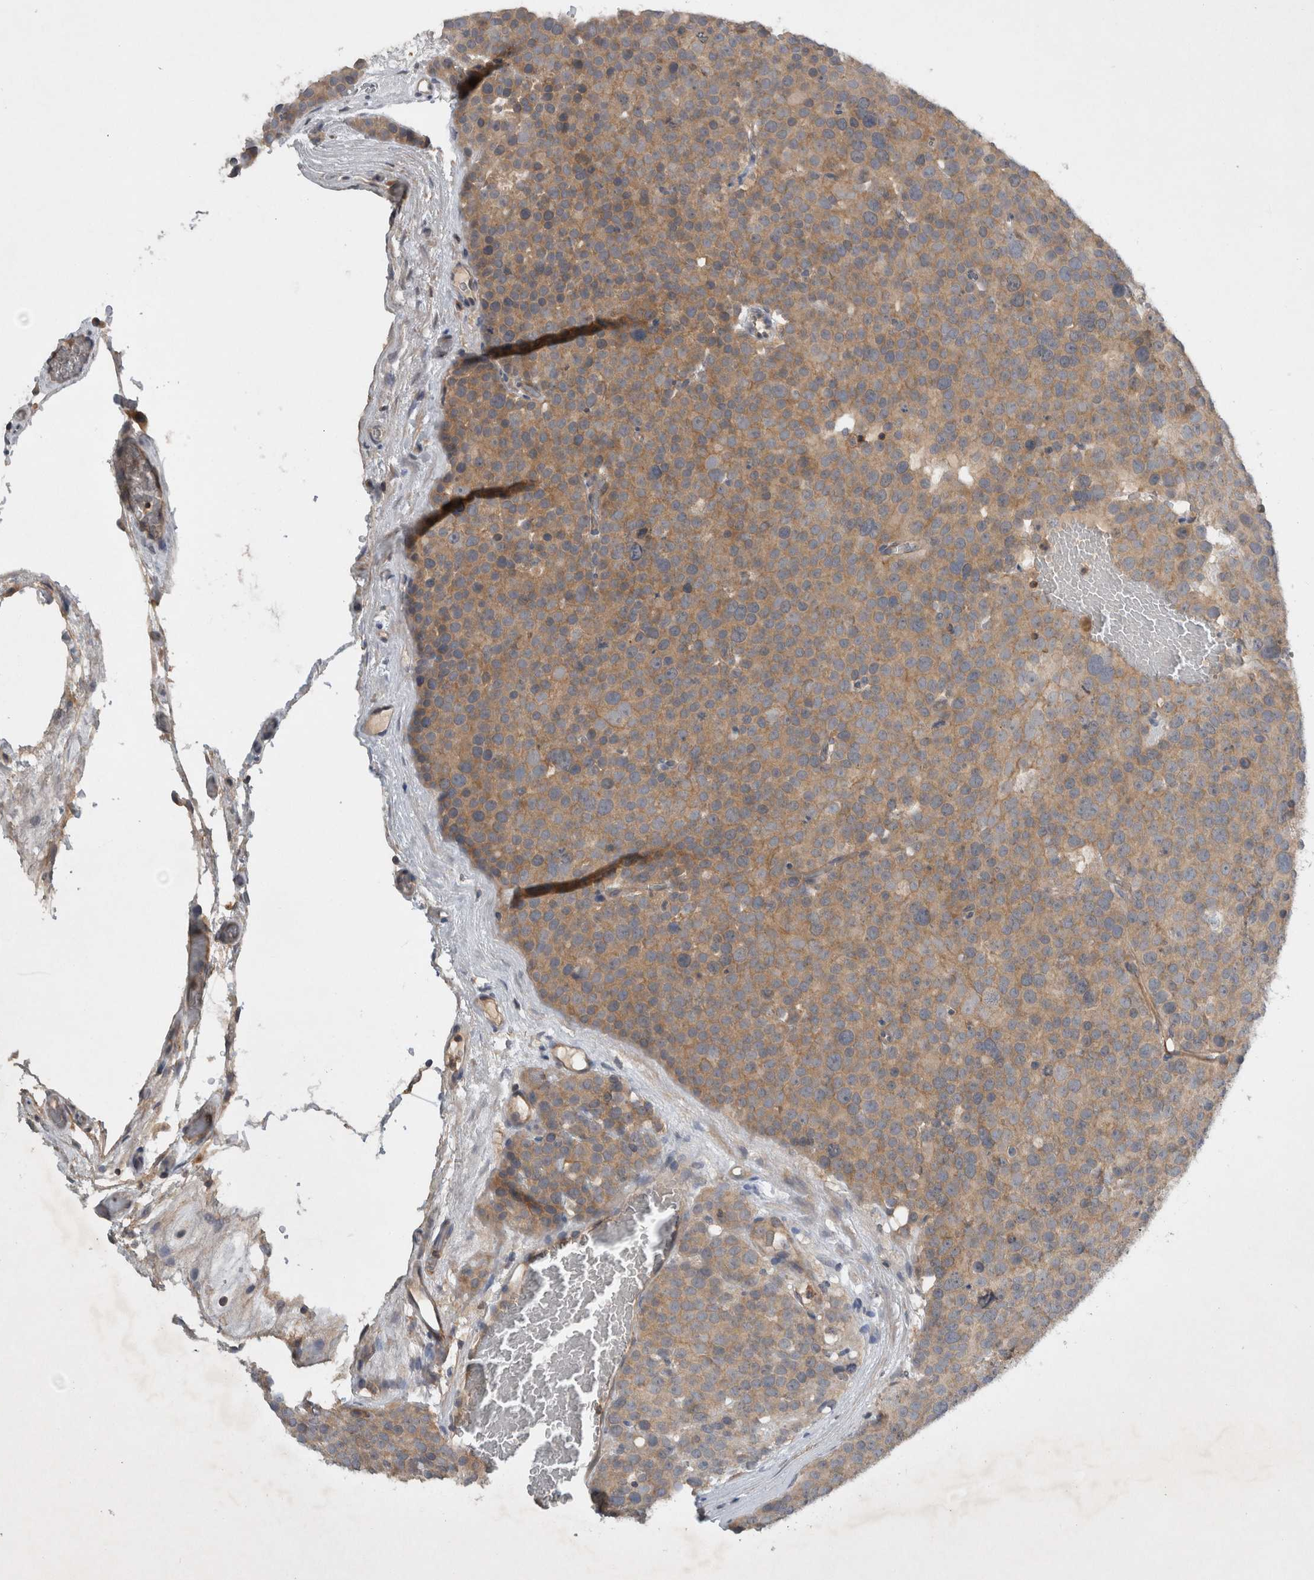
{"staining": {"intensity": "weak", "quantity": ">75%", "location": "cytoplasmic/membranous"}, "tissue": "testis cancer", "cell_type": "Tumor cells", "image_type": "cancer", "snomed": [{"axis": "morphology", "description": "Seminoma, NOS"}, {"axis": "topography", "description": "Testis"}], "caption": "IHC photomicrograph of neoplastic tissue: human seminoma (testis) stained using immunohistochemistry (IHC) displays low levels of weak protein expression localized specifically in the cytoplasmic/membranous of tumor cells, appearing as a cytoplasmic/membranous brown color.", "gene": "SCARA5", "patient": {"sex": "male", "age": 71}}